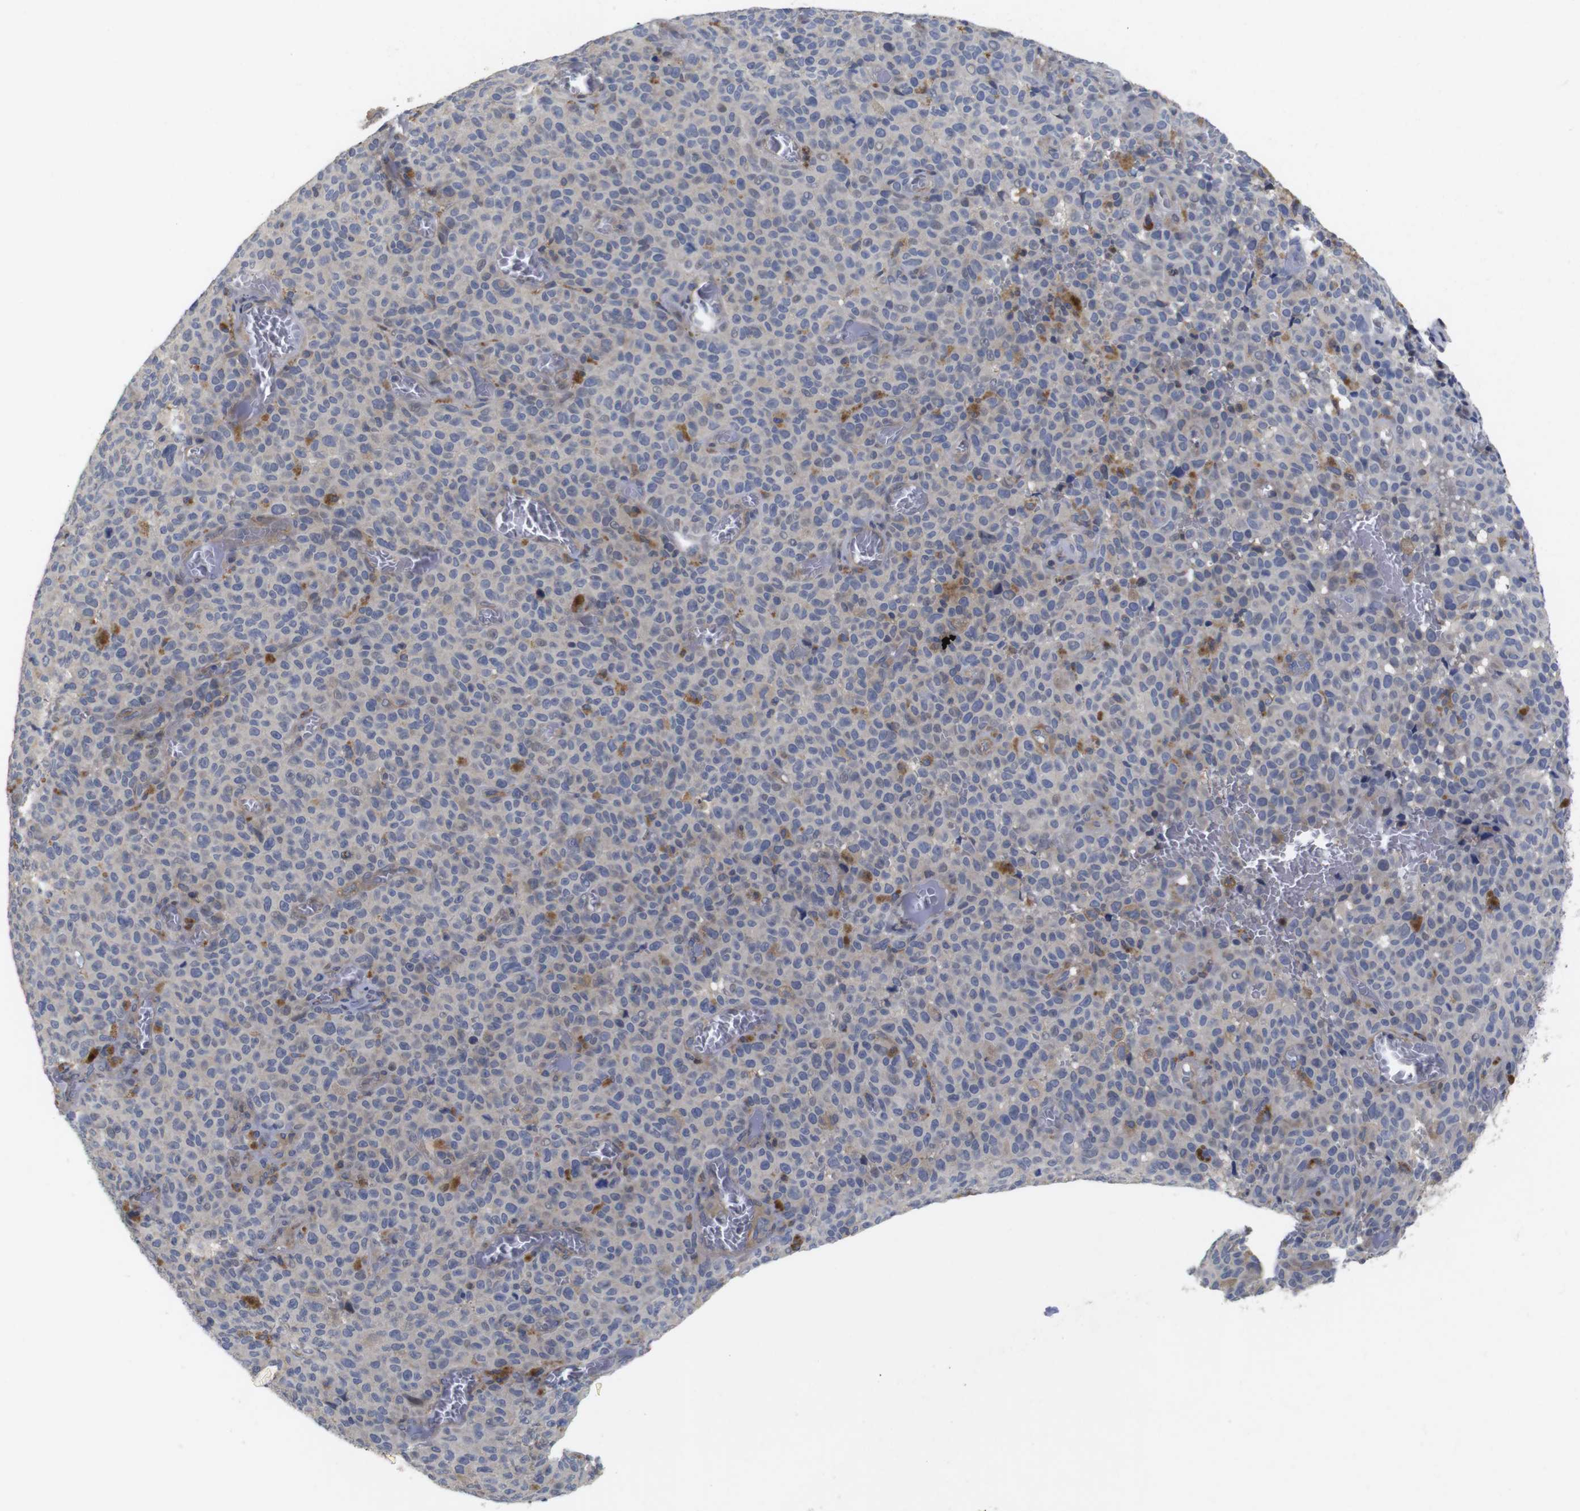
{"staining": {"intensity": "negative", "quantity": "none", "location": "none"}, "tissue": "melanoma", "cell_type": "Tumor cells", "image_type": "cancer", "snomed": [{"axis": "morphology", "description": "Malignant melanoma, NOS"}, {"axis": "topography", "description": "Skin"}], "caption": "A histopathology image of melanoma stained for a protein shows no brown staining in tumor cells.", "gene": "FNTA", "patient": {"sex": "female", "age": 82}}